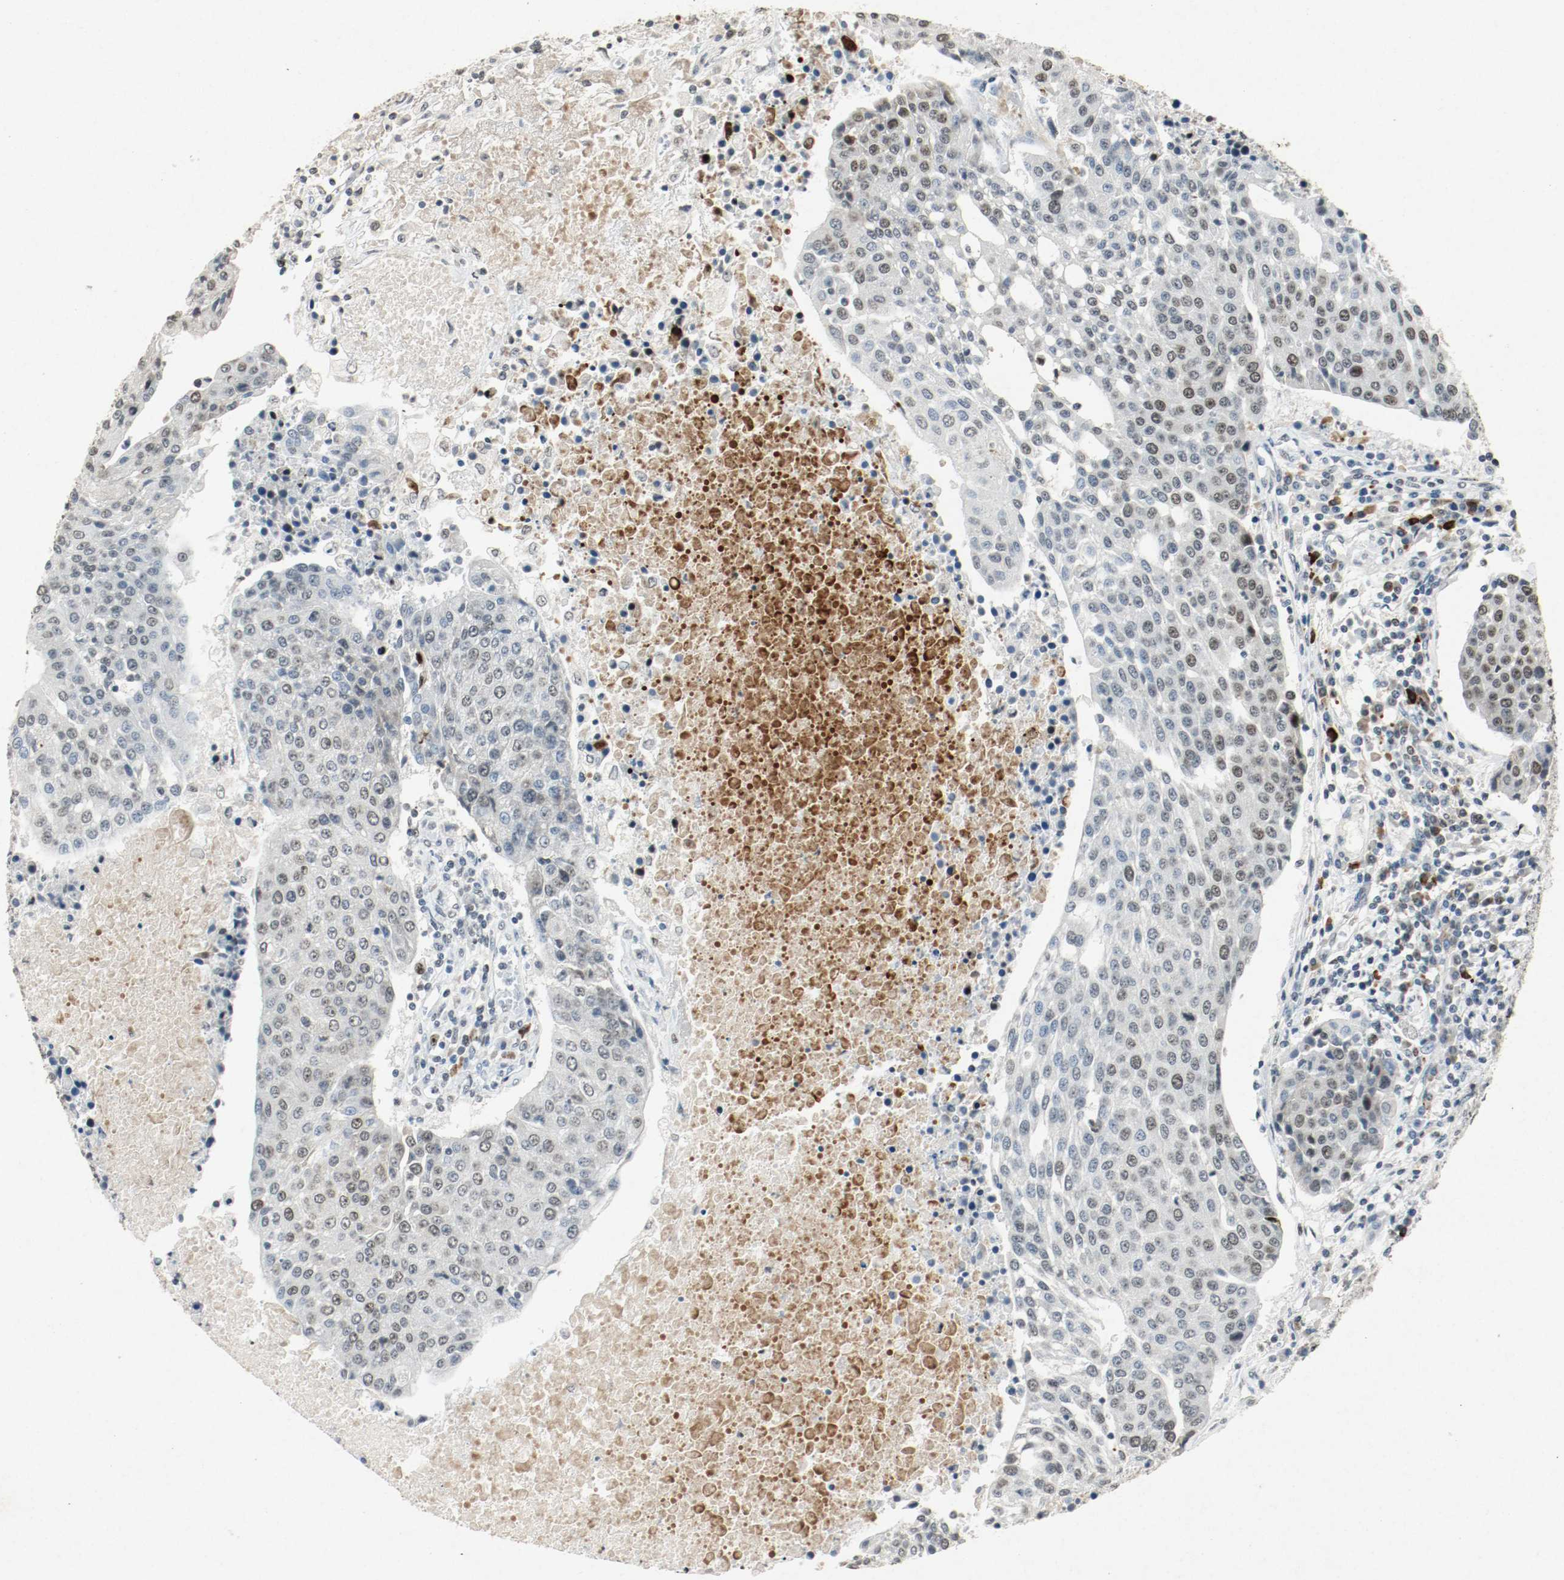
{"staining": {"intensity": "moderate", "quantity": "25%-75%", "location": "nuclear"}, "tissue": "urothelial cancer", "cell_type": "Tumor cells", "image_type": "cancer", "snomed": [{"axis": "morphology", "description": "Urothelial carcinoma, High grade"}, {"axis": "topography", "description": "Urinary bladder"}], "caption": "Urothelial cancer stained with a protein marker displays moderate staining in tumor cells.", "gene": "DNMT1", "patient": {"sex": "female", "age": 85}}